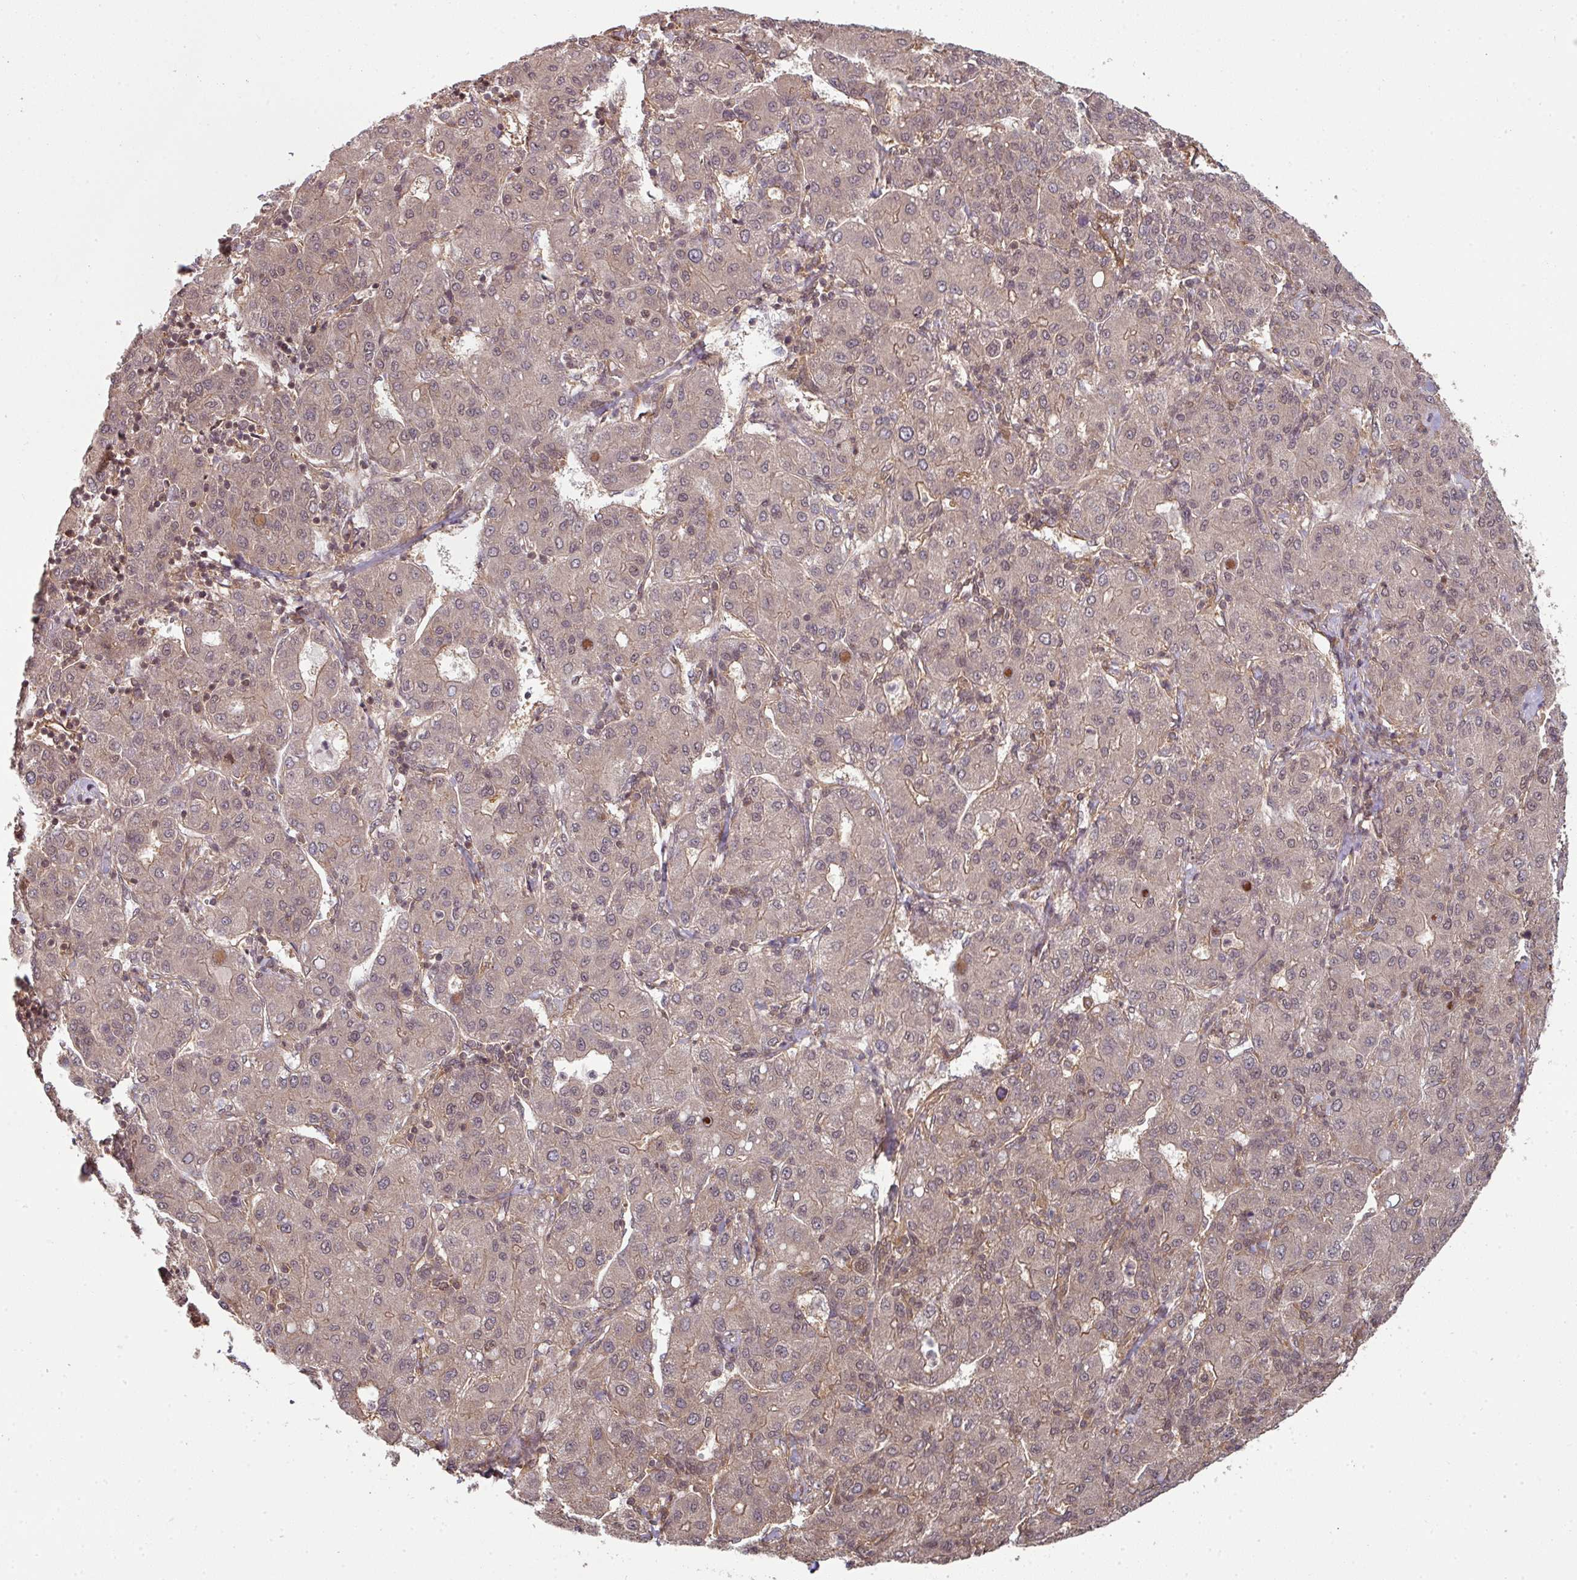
{"staining": {"intensity": "weak", "quantity": ">75%", "location": "cytoplasmic/membranous,nuclear"}, "tissue": "liver cancer", "cell_type": "Tumor cells", "image_type": "cancer", "snomed": [{"axis": "morphology", "description": "Carcinoma, Hepatocellular, NOS"}, {"axis": "topography", "description": "Liver"}], "caption": "Immunohistochemistry (IHC) (DAB) staining of human liver cancer reveals weak cytoplasmic/membranous and nuclear protein staining in about >75% of tumor cells.", "gene": "ANKRD18A", "patient": {"sex": "male", "age": 65}}